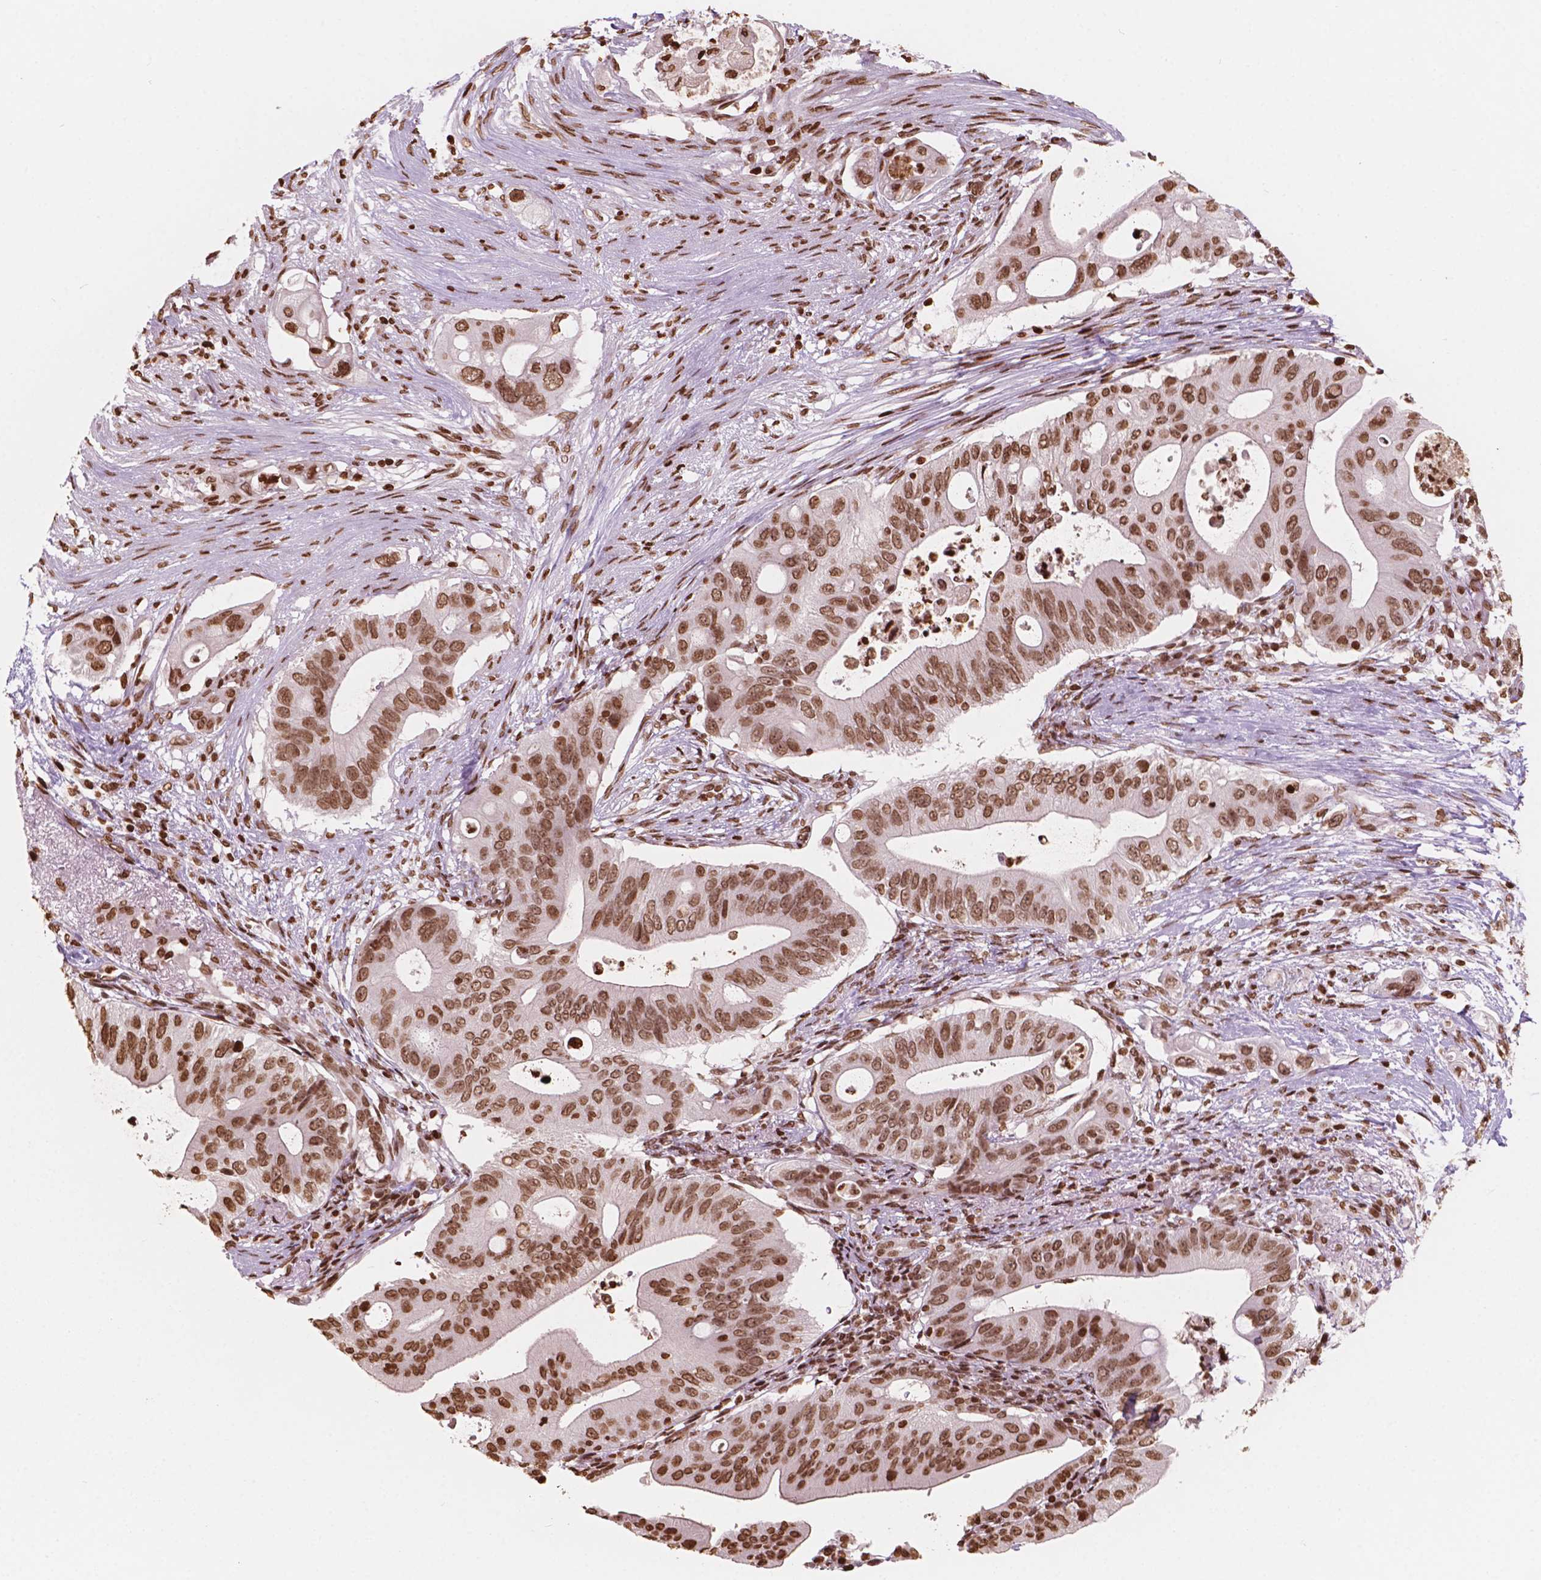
{"staining": {"intensity": "moderate", "quantity": ">75%", "location": "nuclear"}, "tissue": "pancreatic cancer", "cell_type": "Tumor cells", "image_type": "cancer", "snomed": [{"axis": "morphology", "description": "Adenocarcinoma, NOS"}, {"axis": "topography", "description": "Pancreas"}], "caption": "Tumor cells demonstrate medium levels of moderate nuclear positivity in approximately >75% of cells in pancreatic cancer. The protein of interest is shown in brown color, while the nuclei are stained blue.", "gene": "H3C7", "patient": {"sex": "female", "age": 72}}